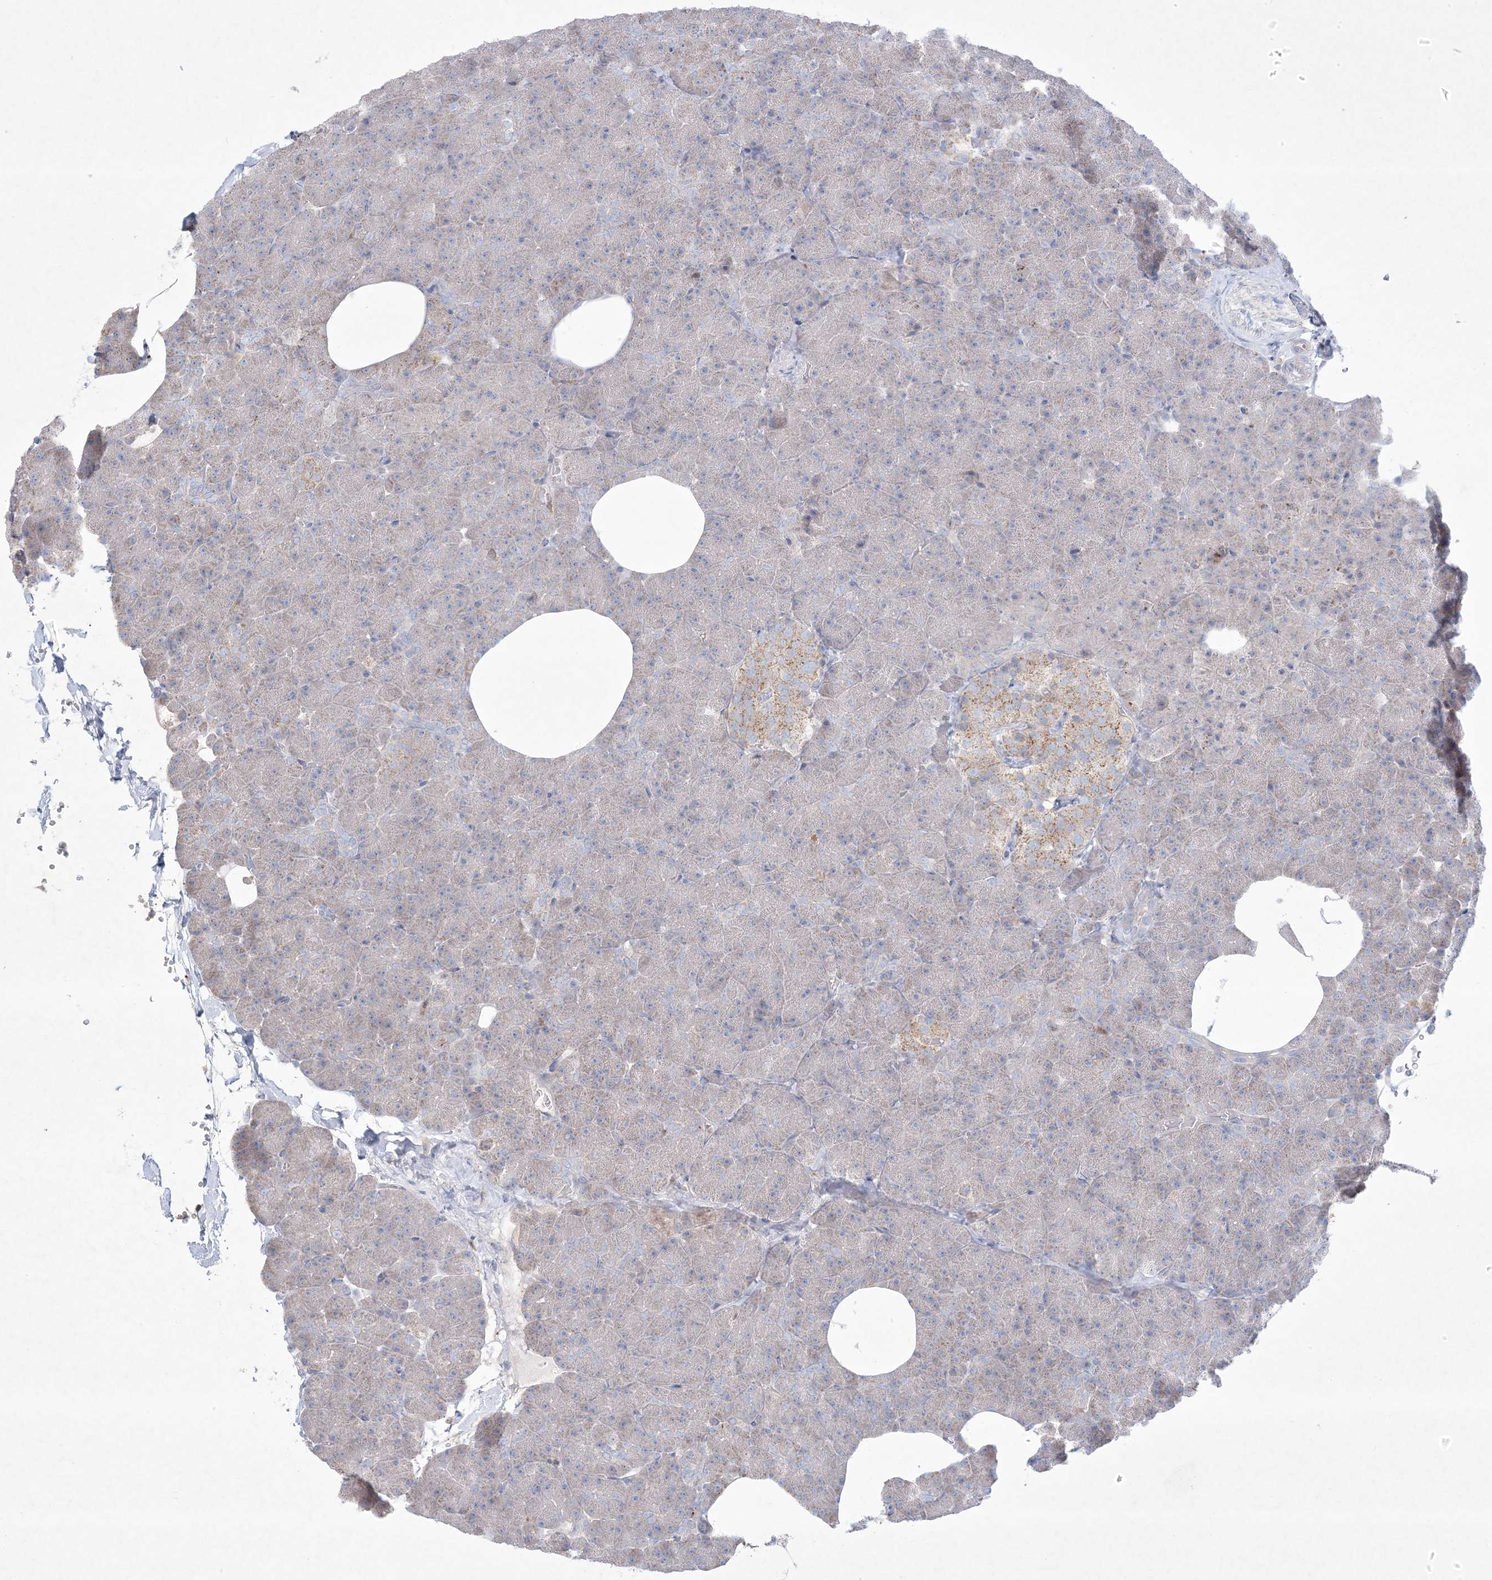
{"staining": {"intensity": "moderate", "quantity": "<25%", "location": "cytoplasmic/membranous"}, "tissue": "pancreas", "cell_type": "Exocrine glandular cells", "image_type": "normal", "snomed": [{"axis": "morphology", "description": "Normal tissue, NOS"}, {"axis": "morphology", "description": "Carcinoid, malignant, NOS"}, {"axis": "topography", "description": "Pancreas"}], "caption": "Human pancreas stained for a protein (brown) exhibits moderate cytoplasmic/membranous positive positivity in approximately <25% of exocrine glandular cells.", "gene": "KCTD6", "patient": {"sex": "female", "age": 35}}